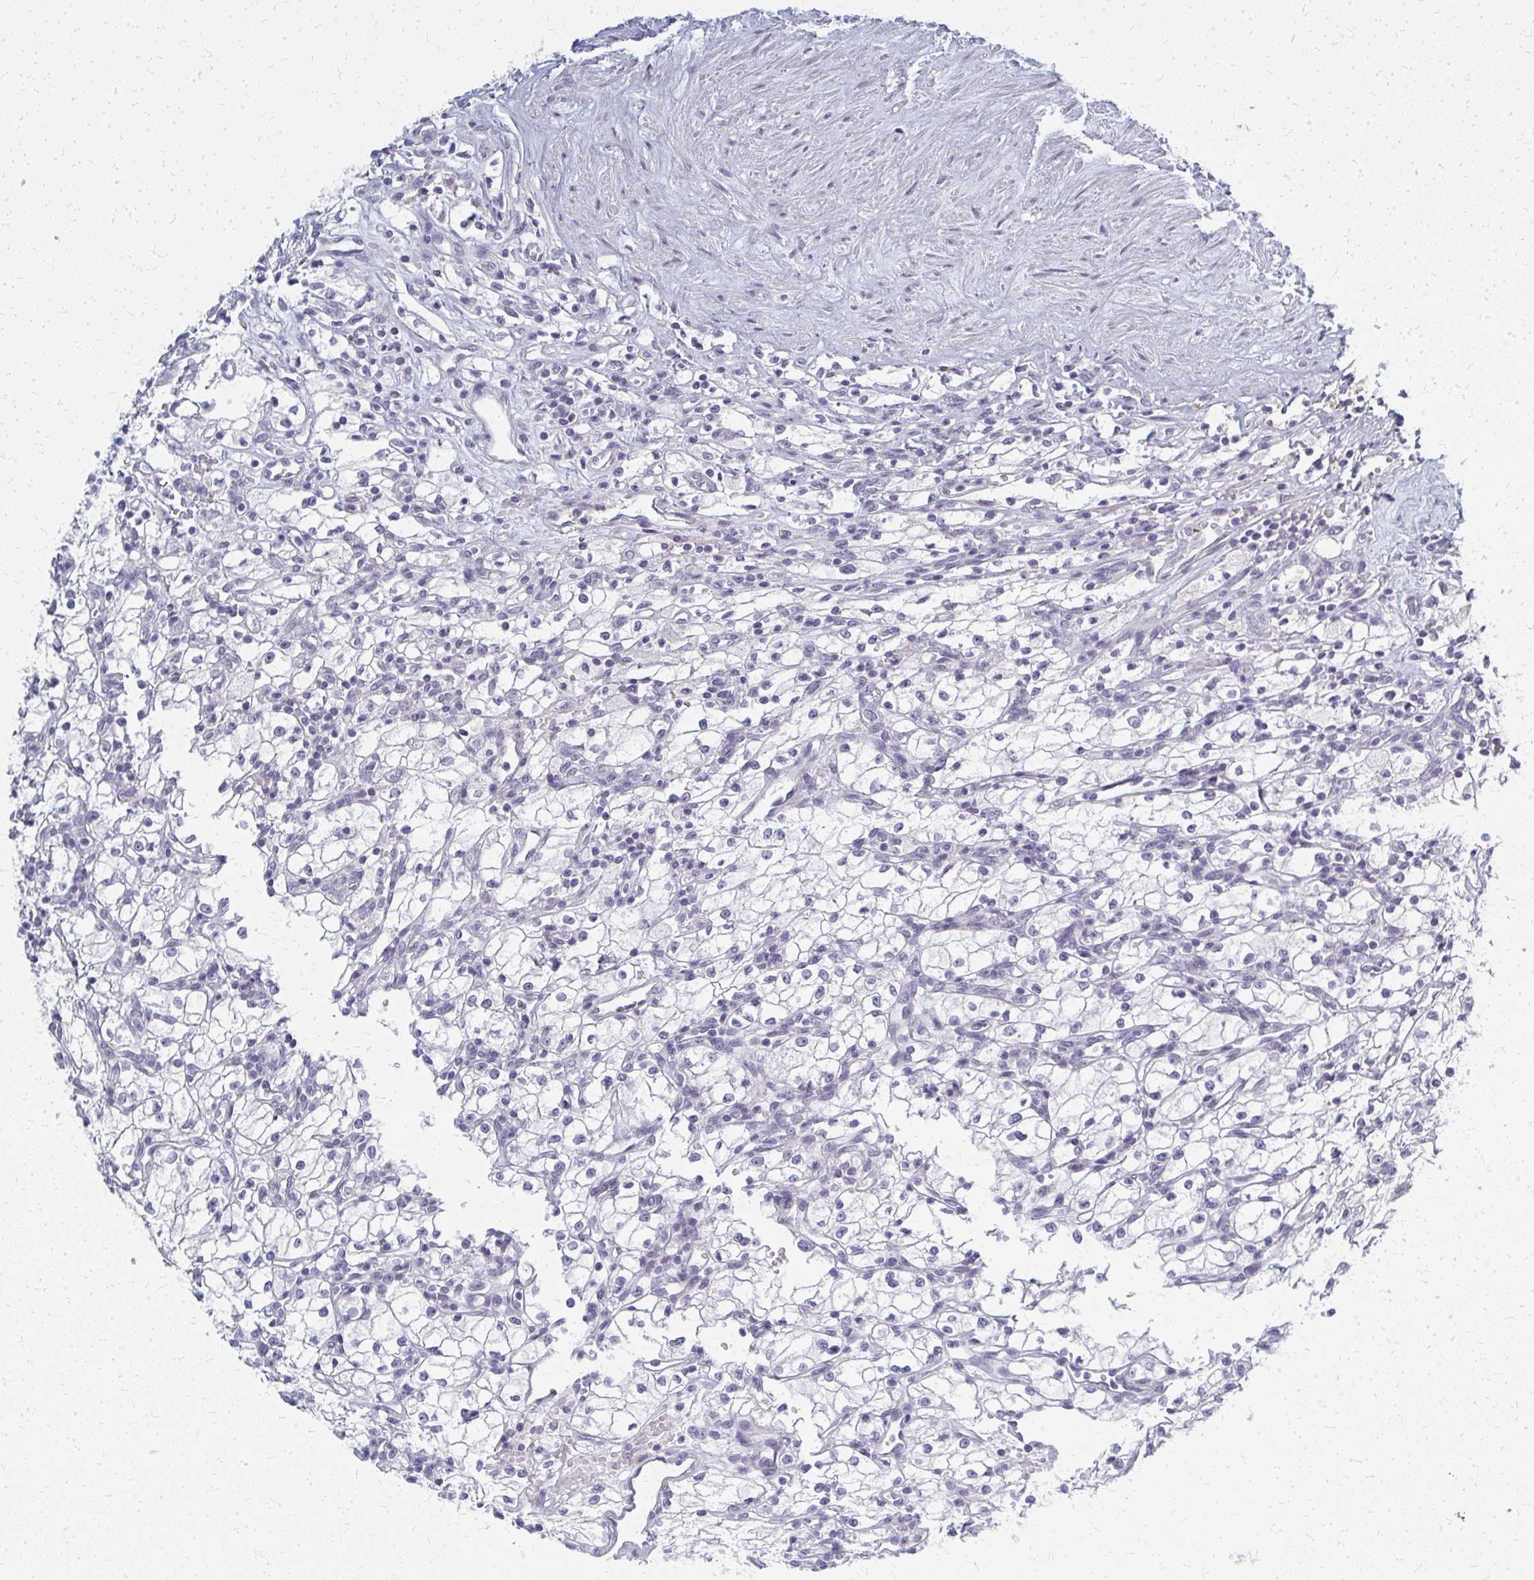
{"staining": {"intensity": "negative", "quantity": "none", "location": "none"}, "tissue": "renal cancer", "cell_type": "Tumor cells", "image_type": "cancer", "snomed": [{"axis": "morphology", "description": "Adenocarcinoma, NOS"}, {"axis": "topography", "description": "Kidney"}], "caption": "An IHC image of adenocarcinoma (renal) is shown. There is no staining in tumor cells of adenocarcinoma (renal).", "gene": "CASQ2", "patient": {"sex": "male", "age": 59}}